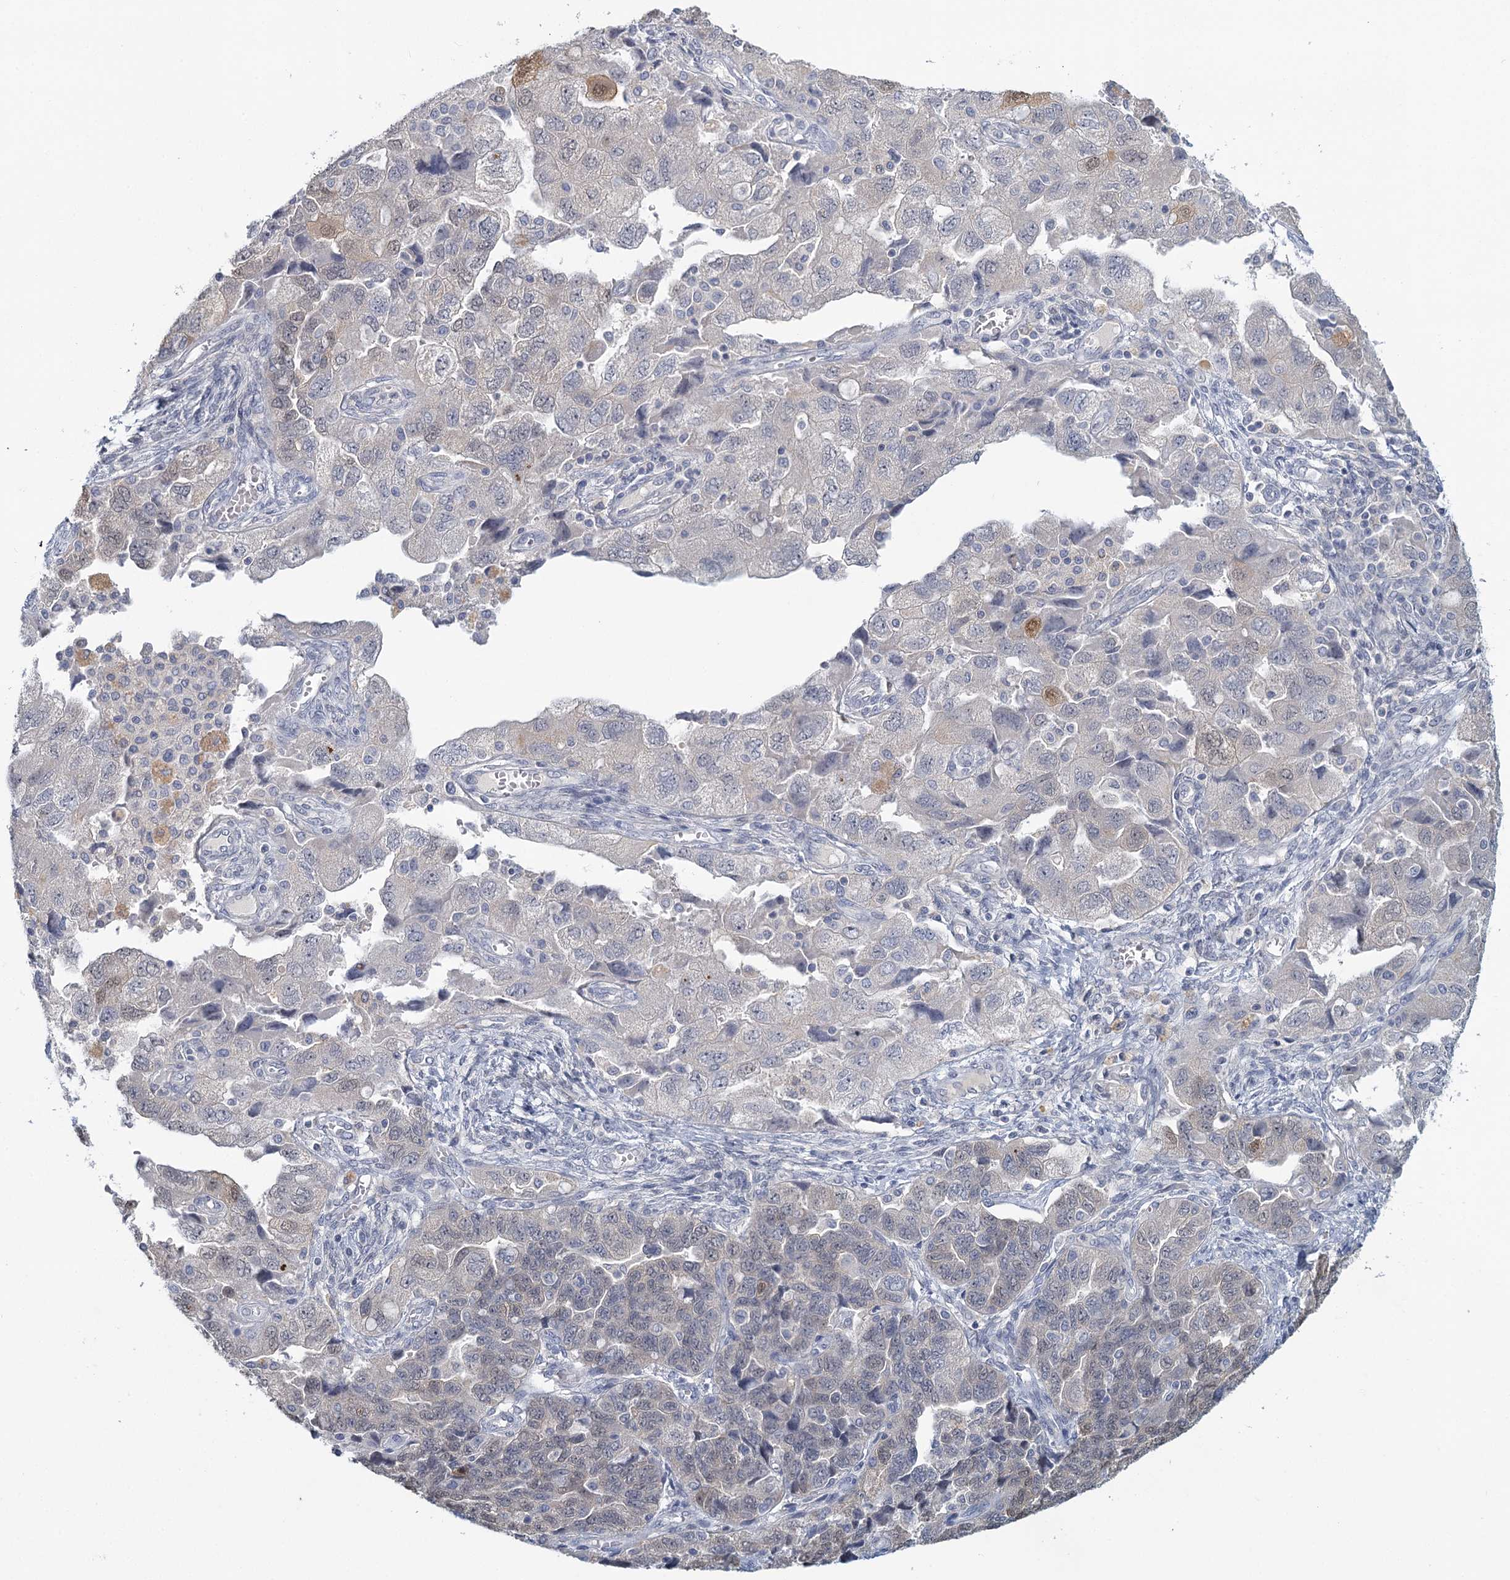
{"staining": {"intensity": "negative", "quantity": "none", "location": "none"}, "tissue": "ovarian cancer", "cell_type": "Tumor cells", "image_type": "cancer", "snomed": [{"axis": "morphology", "description": "Carcinoma, NOS"}, {"axis": "morphology", "description": "Cystadenocarcinoma, serous, NOS"}, {"axis": "topography", "description": "Ovary"}], "caption": "This is an IHC photomicrograph of carcinoma (ovarian). There is no expression in tumor cells.", "gene": "MYO7B", "patient": {"sex": "female", "age": 69}}